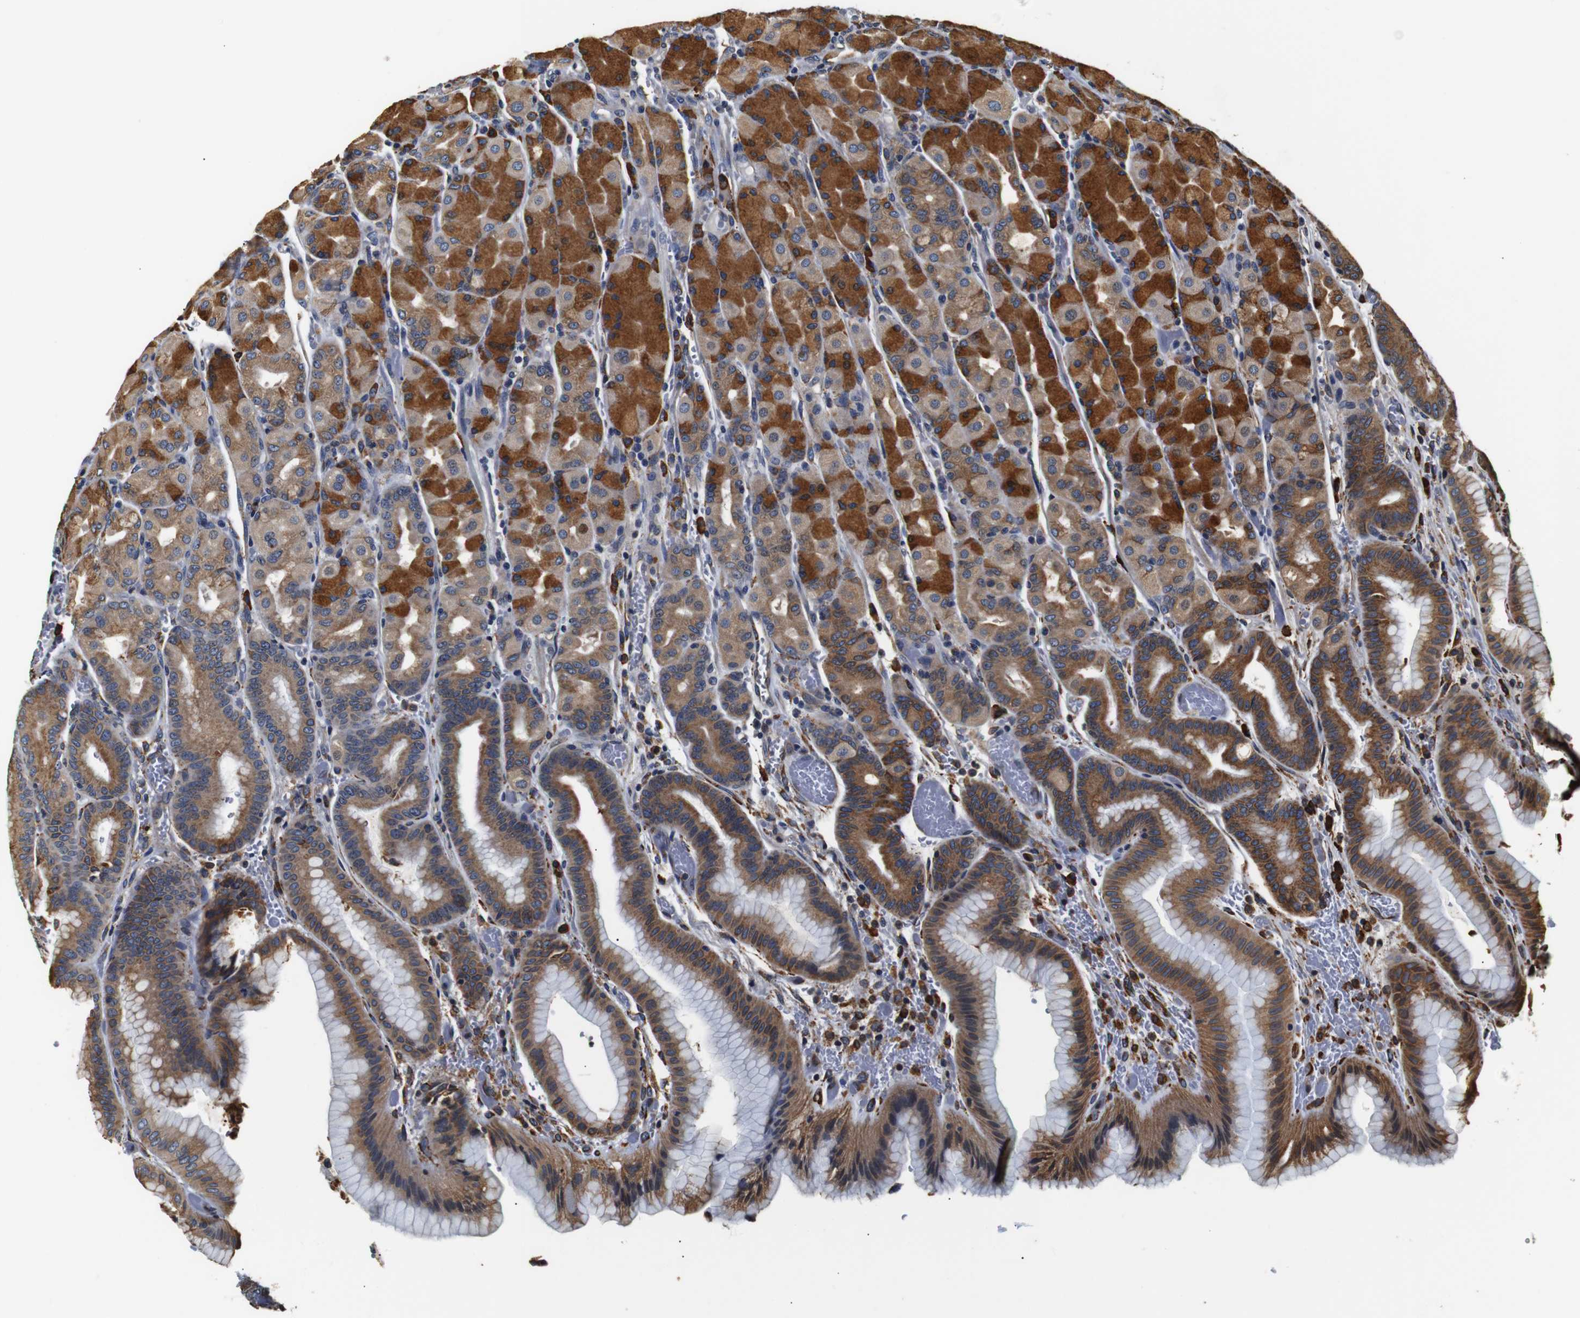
{"staining": {"intensity": "moderate", "quantity": "25%-75%", "location": "cytoplasmic/membranous"}, "tissue": "stomach", "cell_type": "Glandular cells", "image_type": "normal", "snomed": [{"axis": "morphology", "description": "Normal tissue, NOS"}, {"axis": "morphology", "description": "Carcinoid, malignant, NOS"}, {"axis": "topography", "description": "Stomach, upper"}], "caption": "This histopathology image reveals immunohistochemistry staining of unremarkable human stomach, with medium moderate cytoplasmic/membranous staining in about 25%-75% of glandular cells.", "gene": "HHIP", "patient": {"sex": "male", "age": 39}}